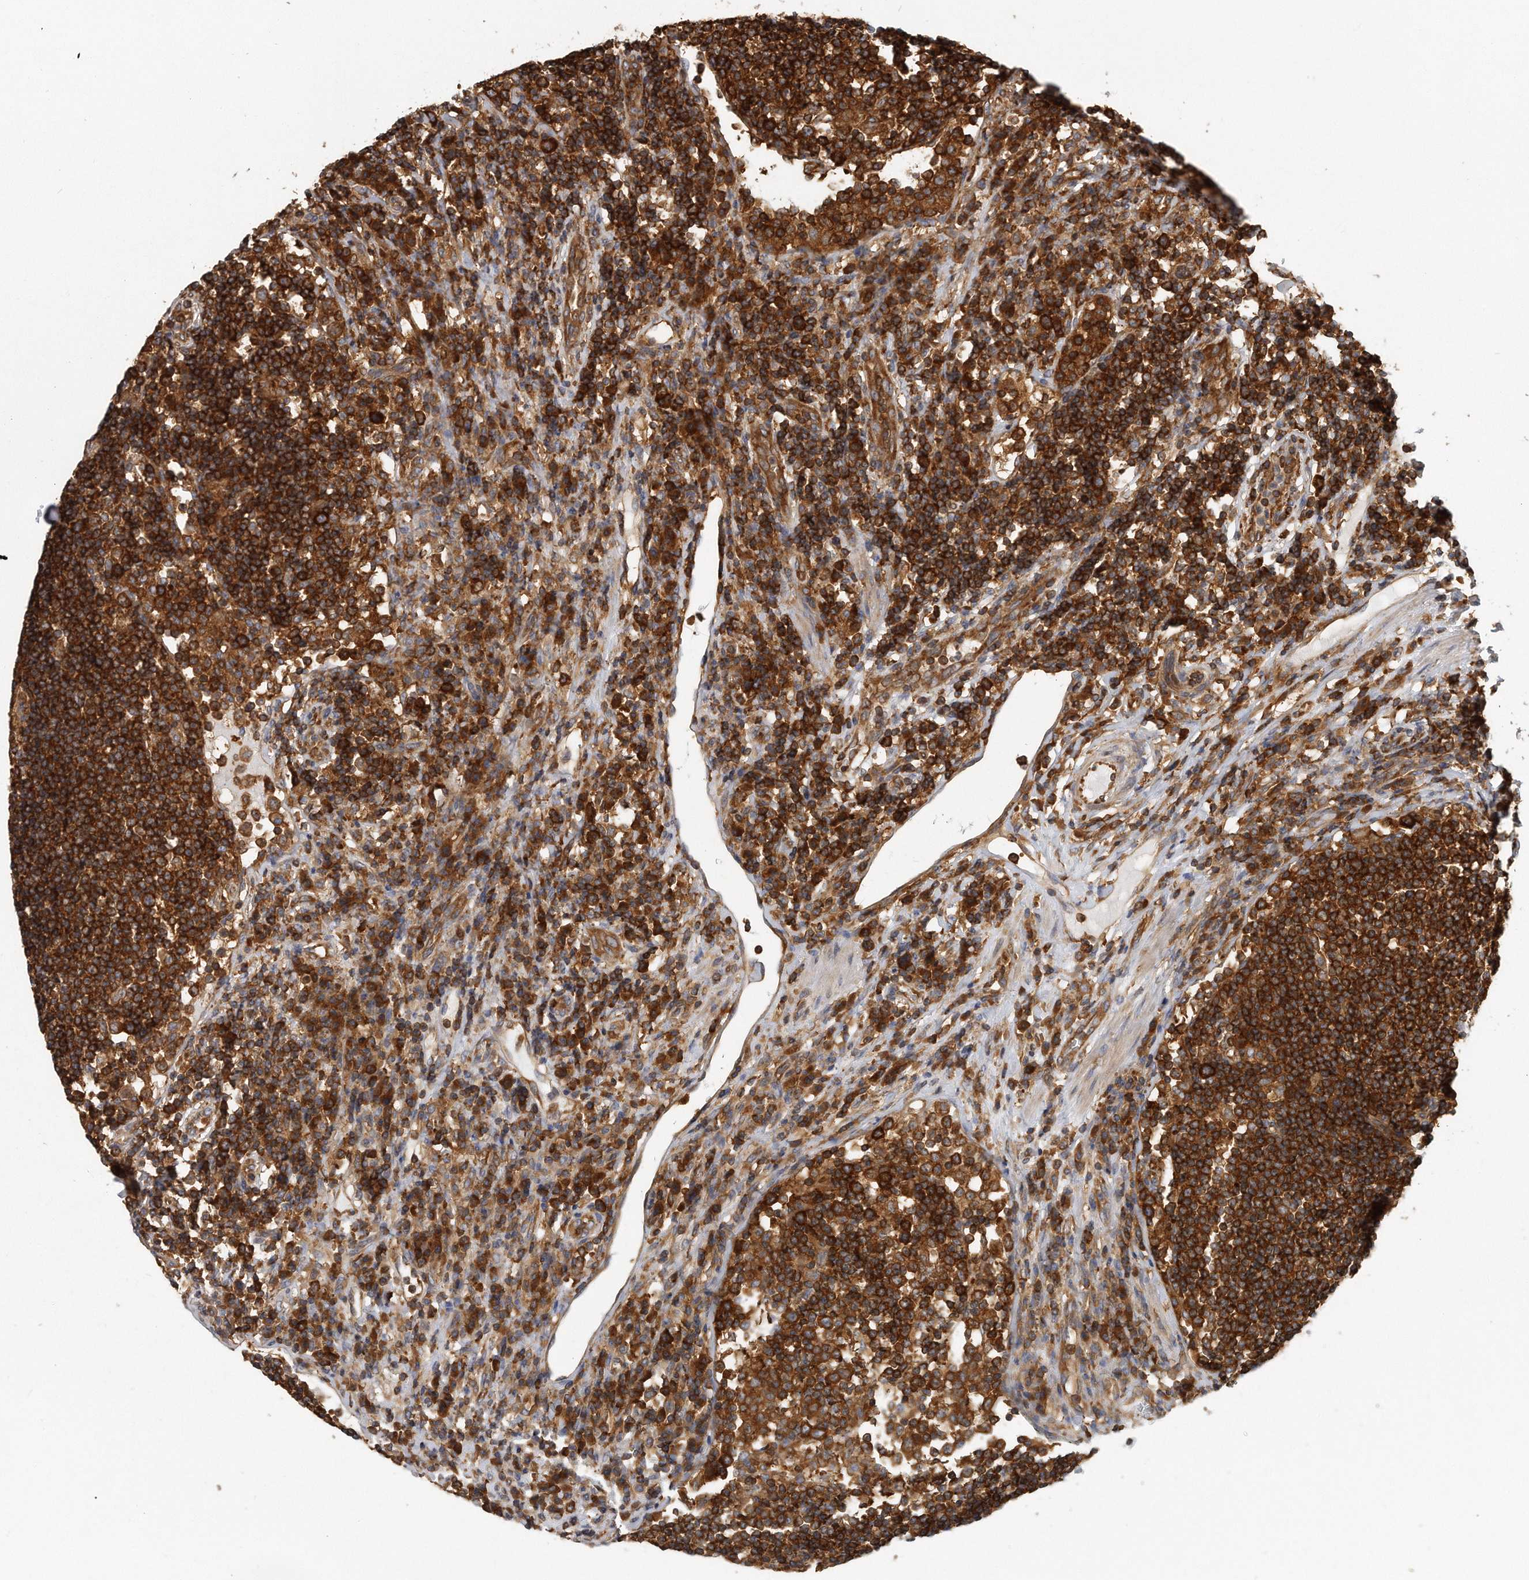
{"staining": {"intensity": "strong", "quantity": ">75%", "location": "cytoplasmic/membranous"}, "tissue": "lymph node", "cell_type": "Germinal center cells", "image_type": "normal", "snomed": [{"axis": "morphology", "description": "Normal tissue, NOS"}, {"axis": "topography", "description": "Lymph node"}], "caption": "IHC photomicrograph of normal lymph node stained for a protein (brown), which reveals high levels of strong cytoplasmic/membranous staining in approximately >75% of germinal center cells.", "gene": "EIF3I", "patient": {"sex": "female", "age": 53}}